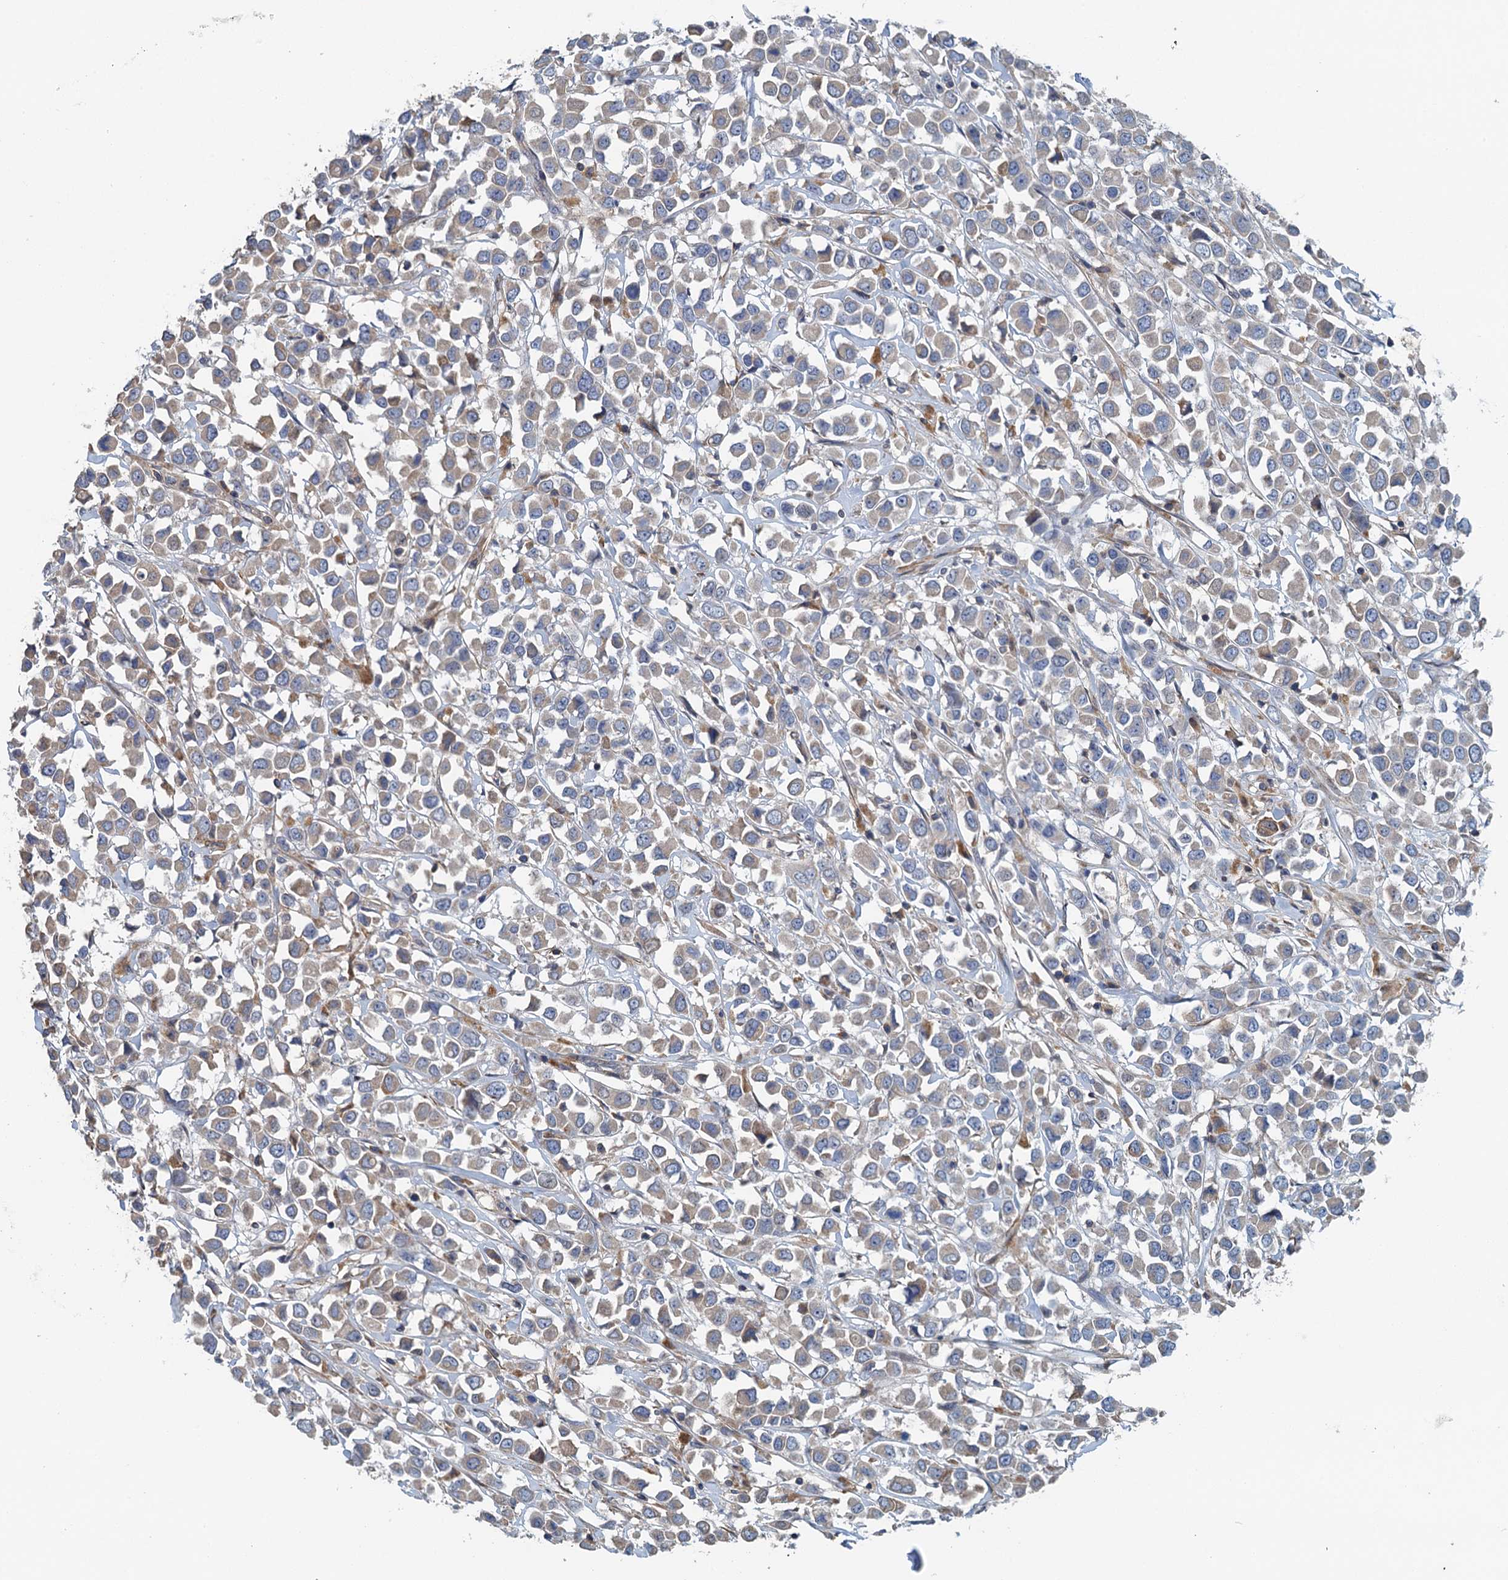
{"staining": {"intensity": "weak", "quantity": ">75%", "location": "cytoplasmic/membranous"}, "tissue": "breast cancer", "cell_type": "Tumor cells", "image_type": "cancer", "snomed": [{"axis": "morphology", "description": "Duct carcinoma"}, {"axis": "topography", "description": "Breast"}], "caption": "Invasive ductal carcinoma (breast) stained for a protein reveals weak cytoplasmic/membranous positivity in tumor cells. The staining was performed using DAB to visualize the protein expression in brown, while the nuclei were stained in blue with hematoxylin (Magnification: 20x).", "gene": "PPP1R14D", "patient": {"sex": "female", "age": 61}}